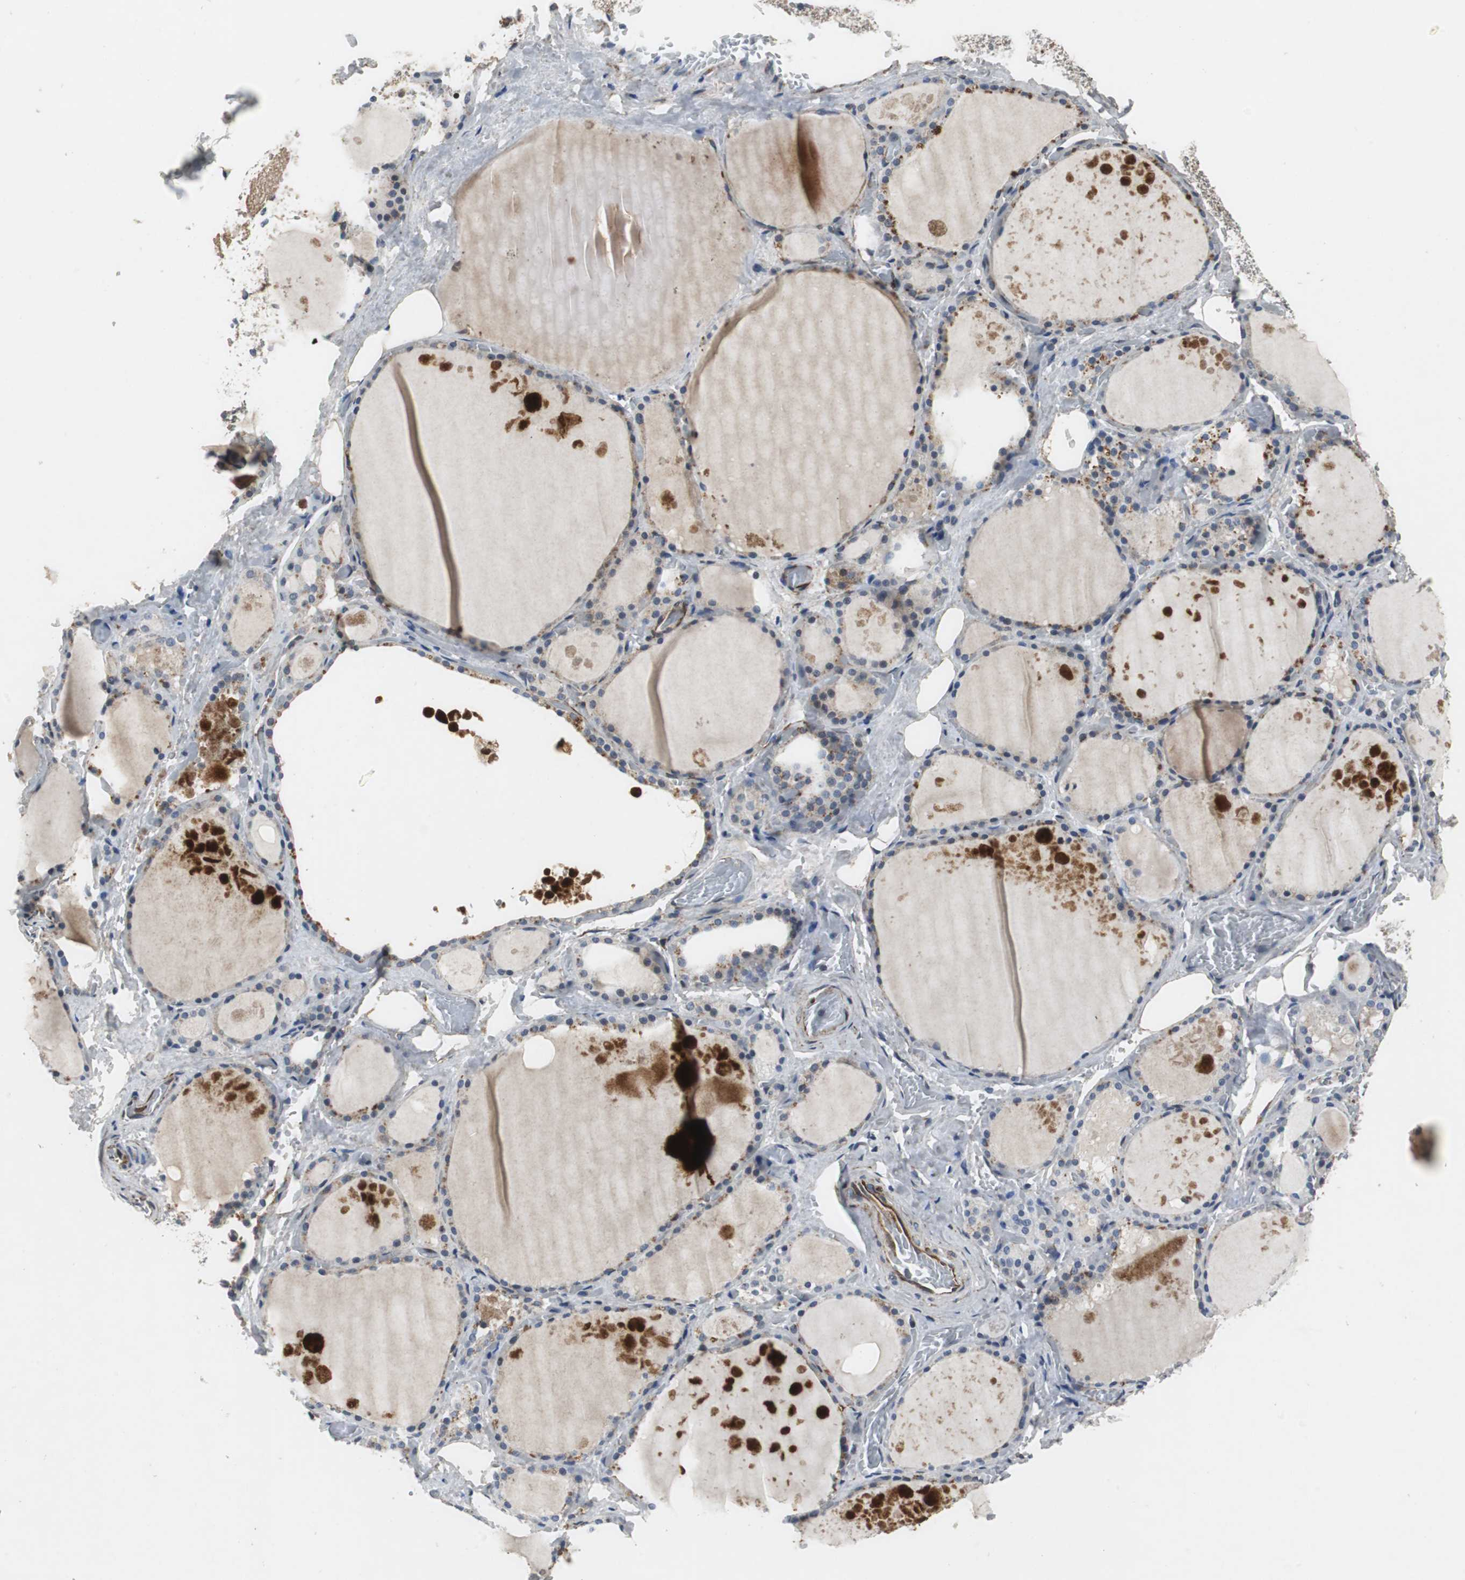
{"staining": {"intensity": "weak", "quantity": ">75%", "location": "cytoplasmic/membranous"}, "tissue": "thyroid gland", "cell_type": "Glandular cells", "image_type": "normal", "snomed": [{"axis": "morphology", "description": "Normal tissue, NOS"}, {"axis": "topography", "description": "Thyroid gland"}], "caption": "Approximately >75% of glandular cells in unremarkable thyroid gland show weak cytoplasmic/membranous protein expression as visualized by brown immunohistochemical staining.", "gene": "ISCU", "patient": {"sex": "male", "age": 61}}